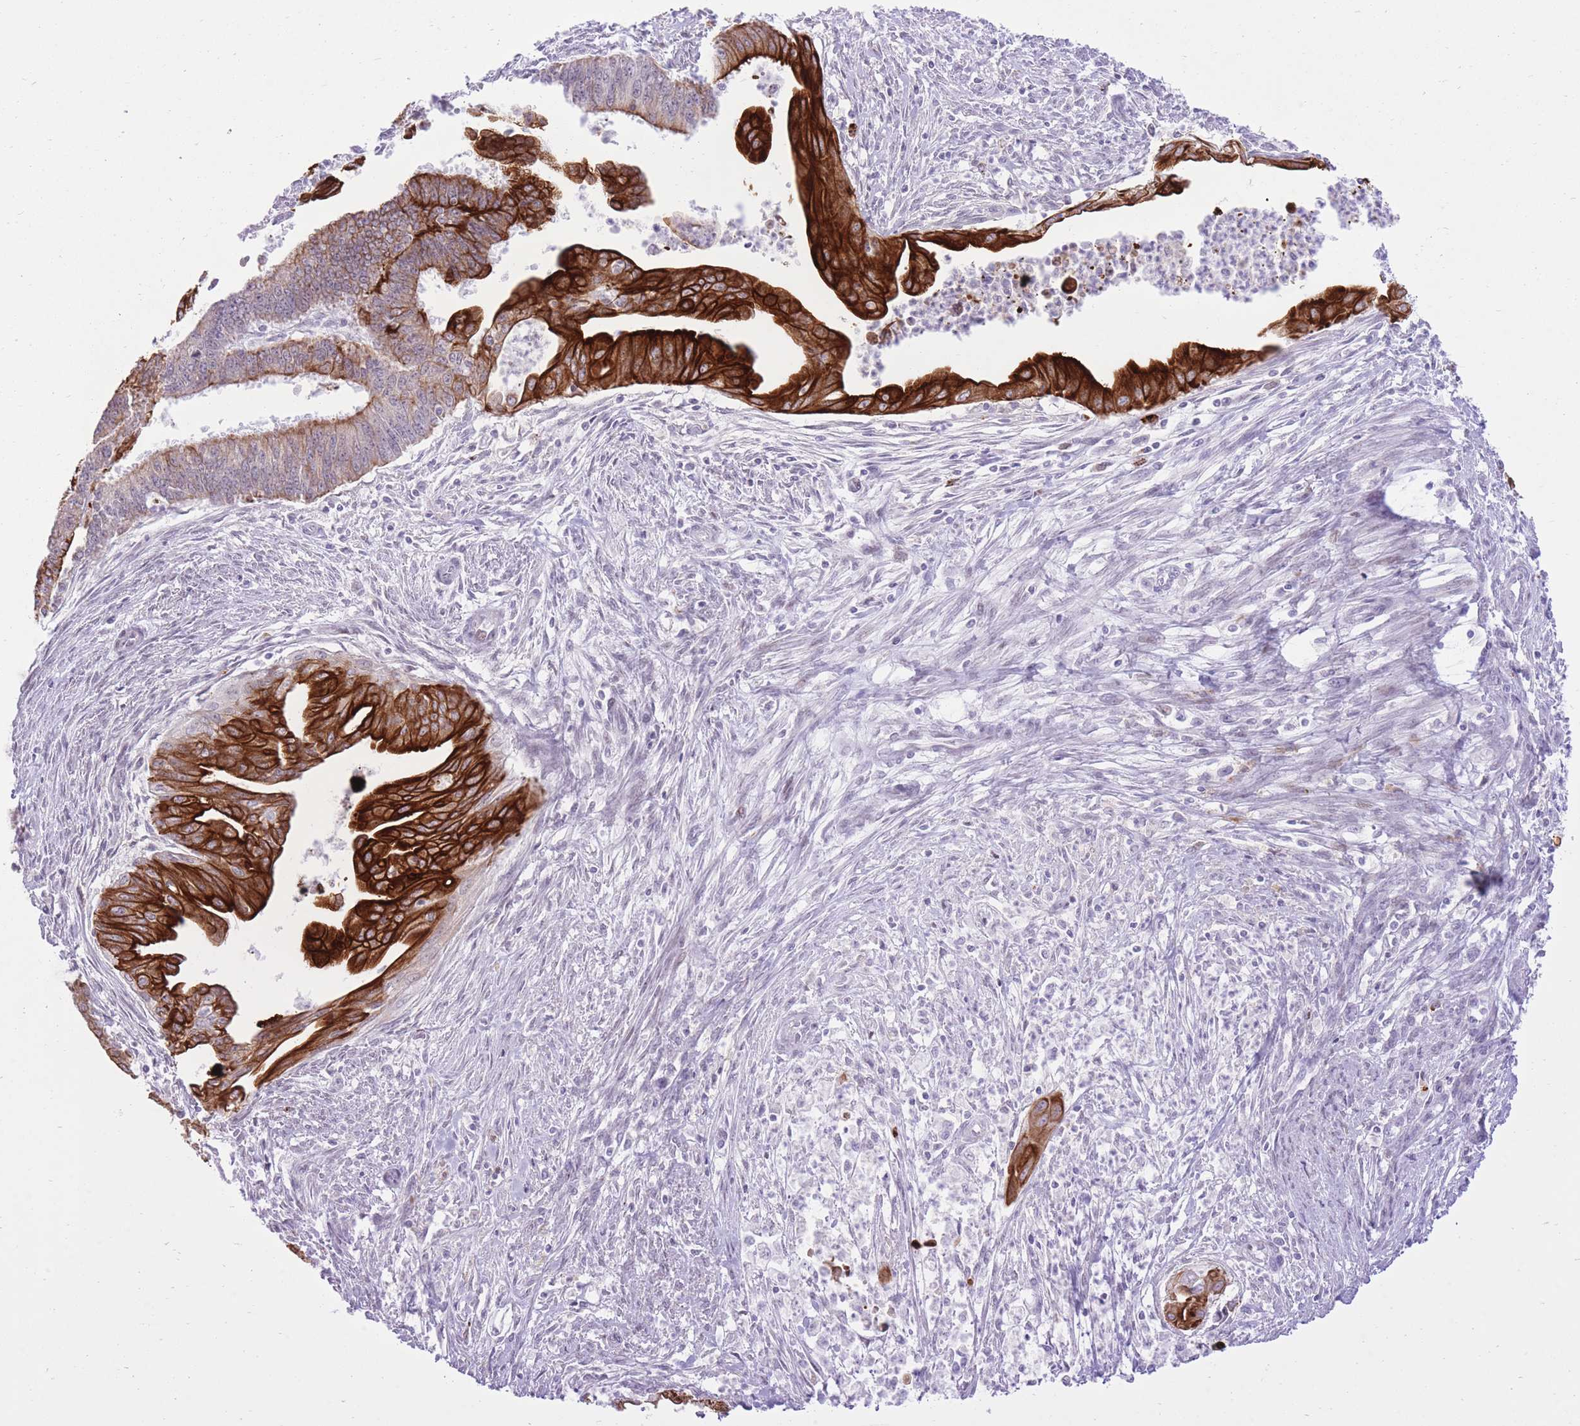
{"staining": {"intensity": "strong", "quantity": ">75%", "location": "cytoplasmic/membranous"}, "tissue": "endometrial cancer", "cell_type": "Tumor cells", "image_type": "cancer", "snomed": [{"axis": "morphology", "description": "Adenocarcinoma, NOS"}, {"axis": "topography", "description": "Endometrium"}], "caption": "A micrograph of endometrial adenocarcinoma stained for a protein shows strong cytoplasmic/membranous brown staining in tumor cells.", "gene": "MEIS3", "patient": {"sex": "female", "age": 73}}